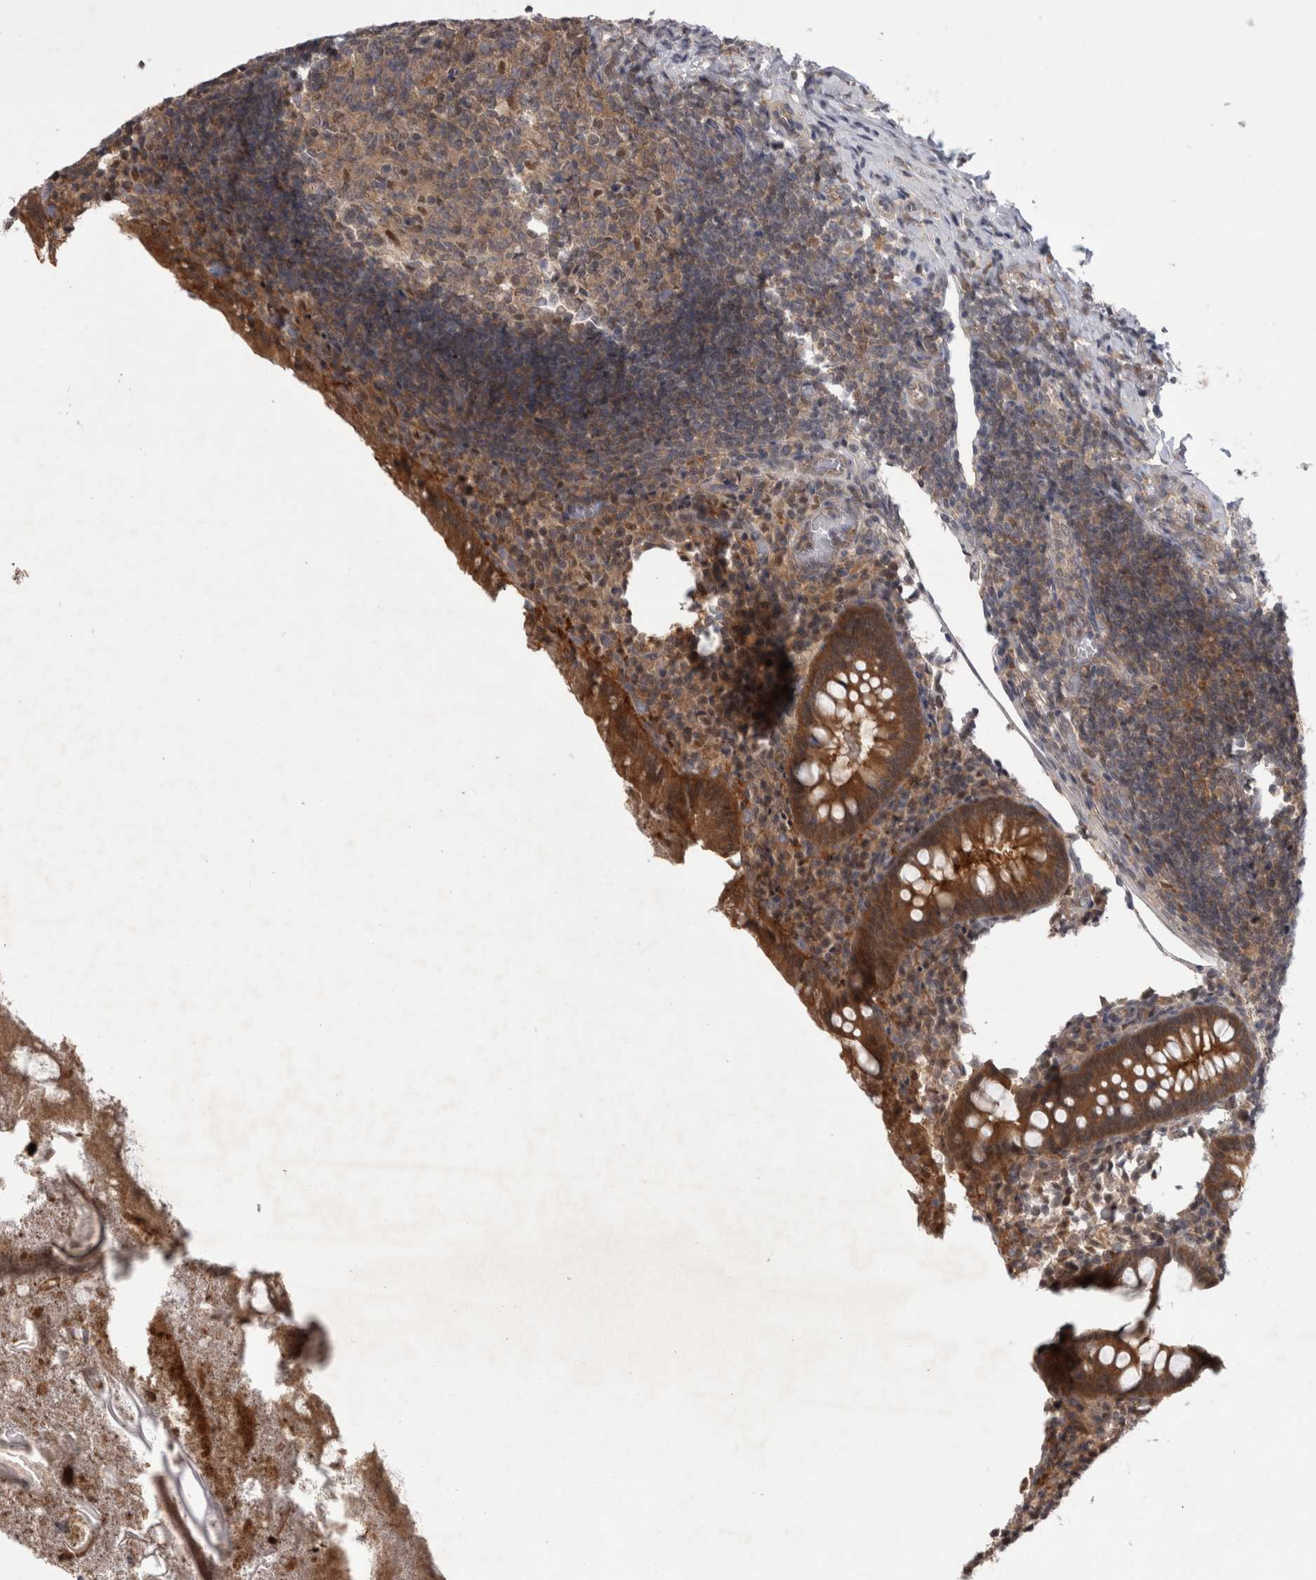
{"staining": {"intensity": "strong", "quantity": ">75%", "location": "cytoplasmic/membranous"}, "tissue": "appendix", "cell_type": "Glandular cells", "image_type": "normal", "snomed": [{"axis": "morphology", "description": "Normal tissue, NOS"}, {"axis": "topography", "description": "Appendix"}], "caption": "Normal appendix displays strong cytoplasmic/membranous expression in about >75% of glandular cells The staining was performed using DAB (3,3'-diaminobenzidine) to visualize the protein expression in brown, while the nuclei were stained in blue with hematoxylin (Magnification: 20x)..", "gene": "PSMB2", "patient": {"sex": "female", "age": 17}}